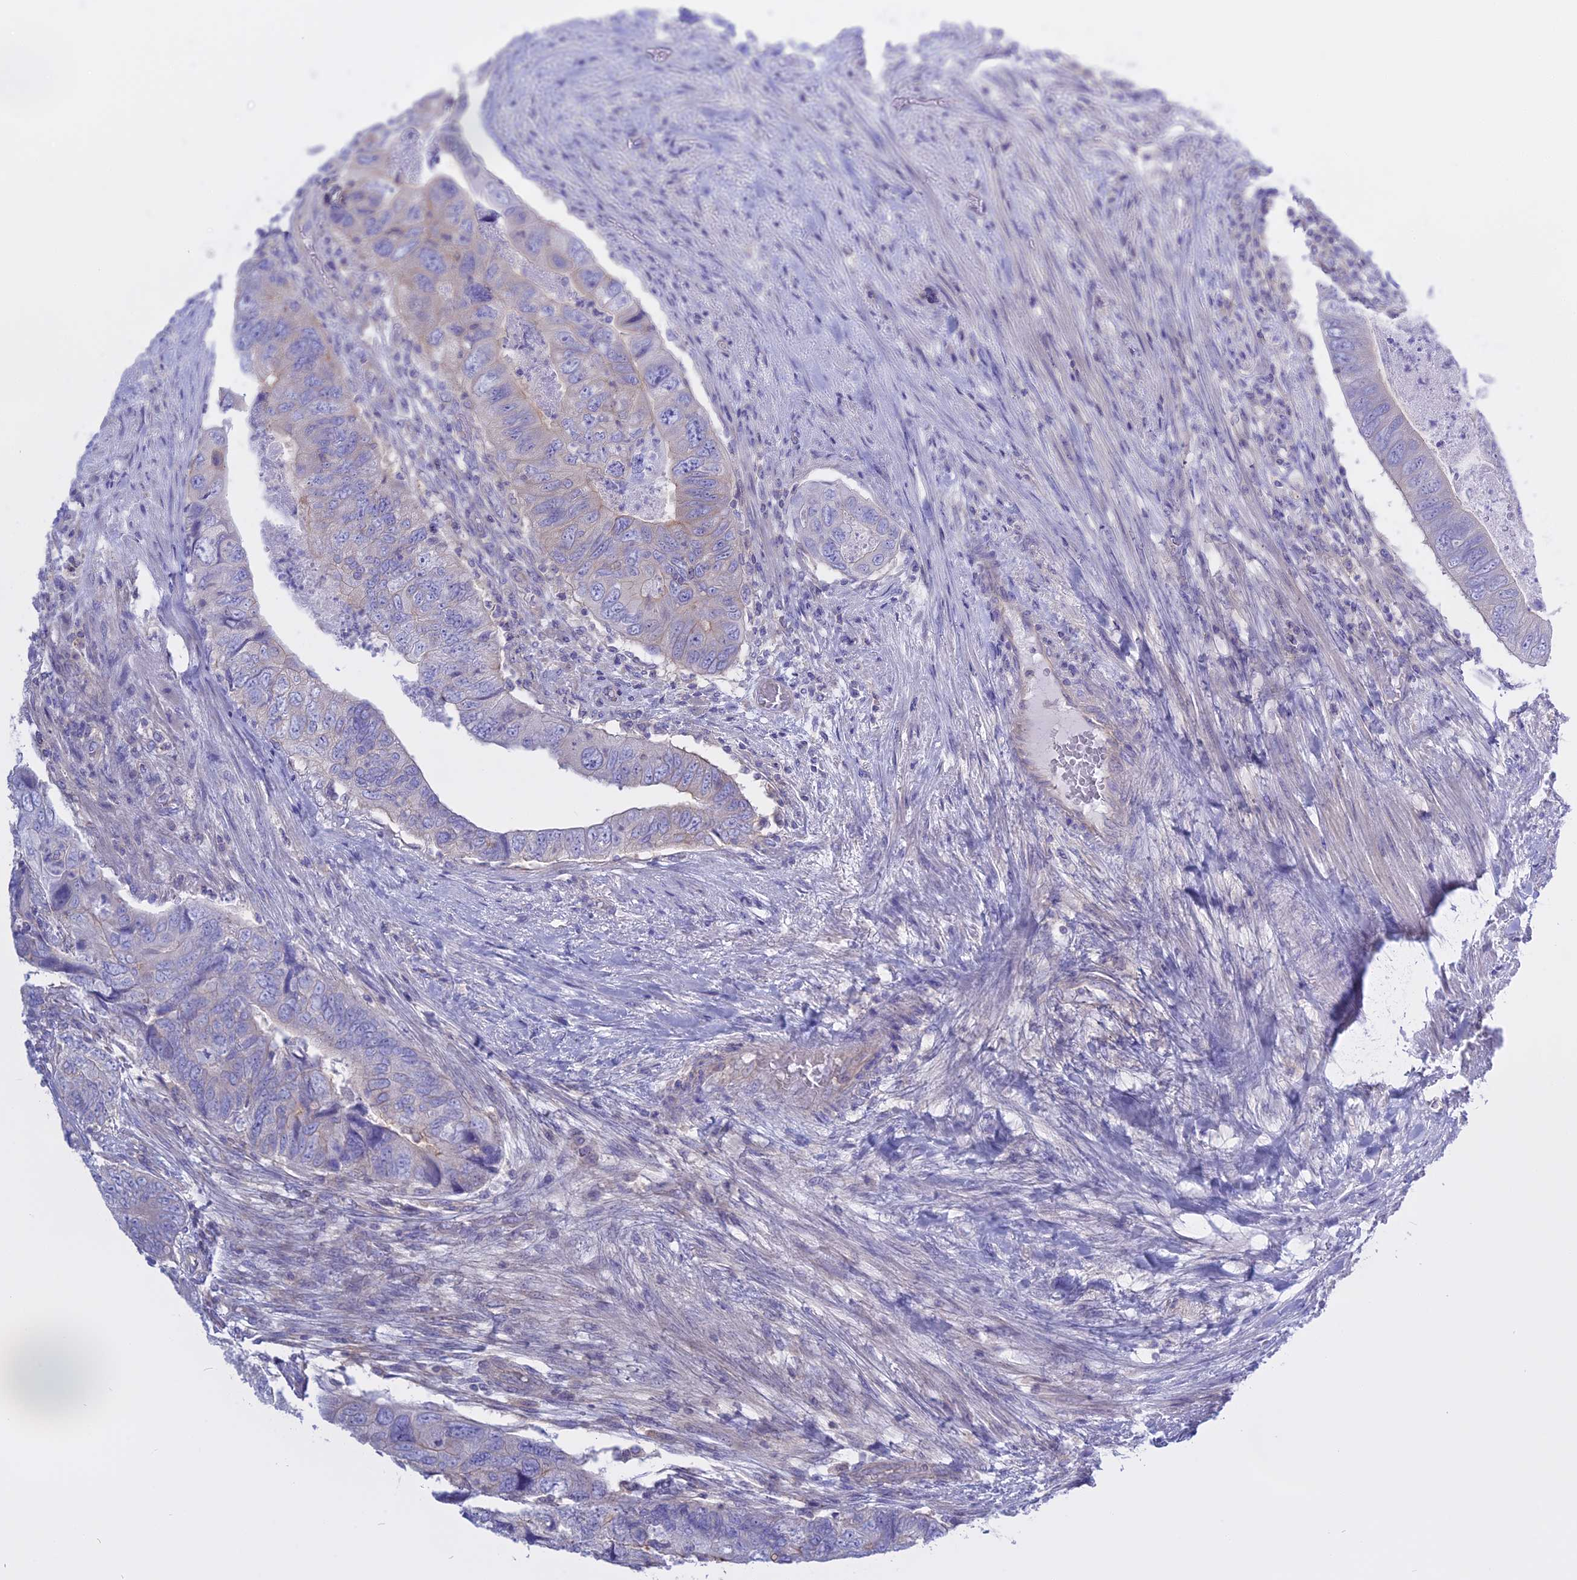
{"staining": {"intensity": "negative", "quantity": "none", "location": "none"}, "tissue": "colorectal cancer", "cell_type": "Tumor cells", "image_type": "cancer", "snomed": [{"axis": "morphology", "description": "Adenocarcinoma, NOS"}, {"axis": "topography", "description": "Rectum"}], "caption": "There is no significant expression in tumor cells of adenocarcinoma (colorectal).", "gene": "AHCYL1", "patient": {"sex": "male", "age": 63}}